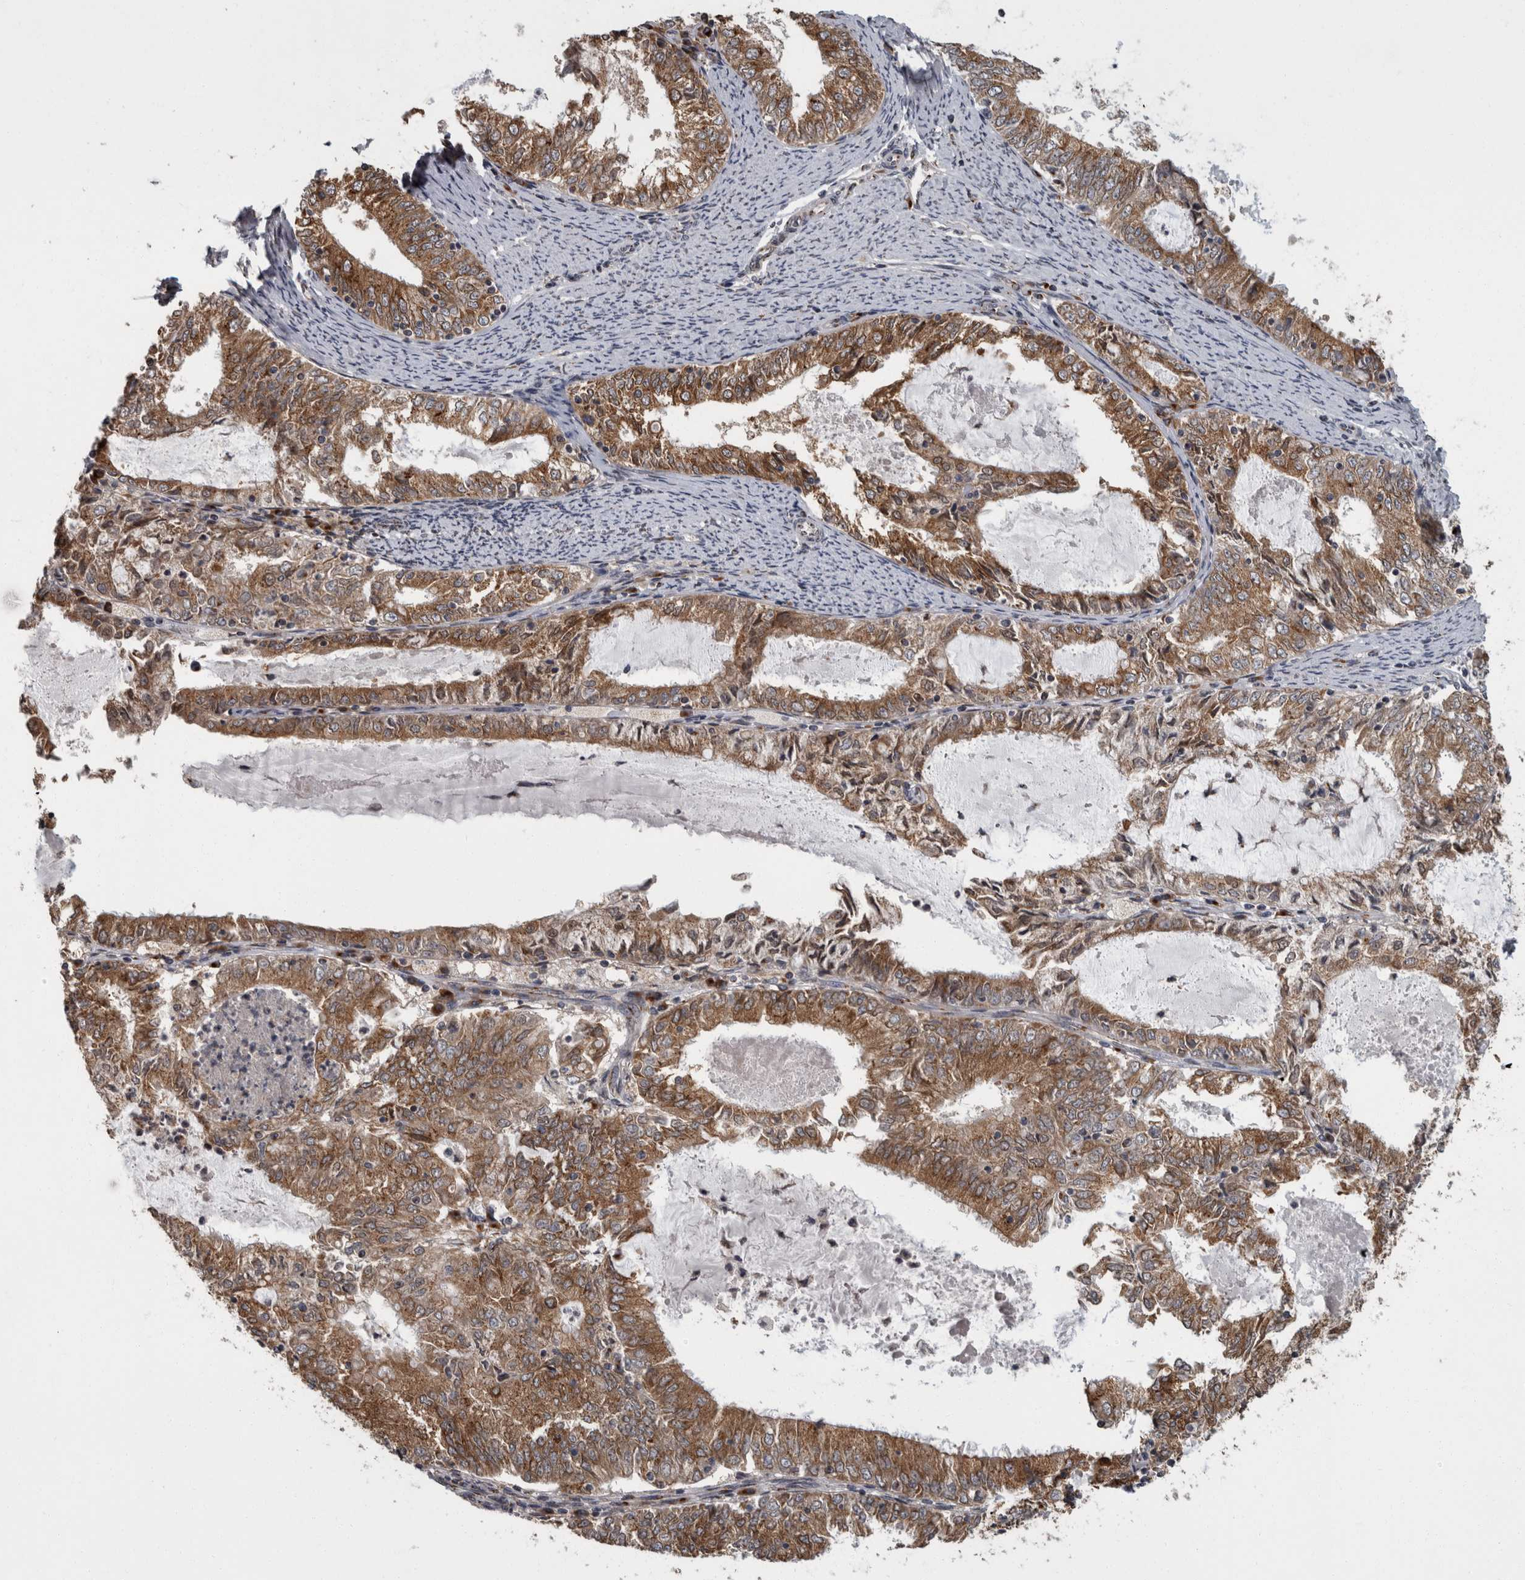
{"staining": {"intensity": "moderate", "quantity": ">75%", "location": "cytoplasmic/membranous"}, "tissue": "endometrial cancer", "cell_type": "Tumor cells", "image_type": "cancer", "snomed": [{"axis": "morphology", "description": "Adenocarcinoma, NOS"}, {"axis": "topography", "description": "Endometrium"}], "caption": "IHC photomicrograph of neoplastic tissue: endometrial adenocarcinoma stained using IHC demonstrates medium levels of moderate protein expression localized specifically in the cytoplasmic/membranous of tumor cells, appearing as a cytoplasmic/membranous brown color.", "gene": "LMAN2L", "patient": {"sex": "female", "age": 57}}